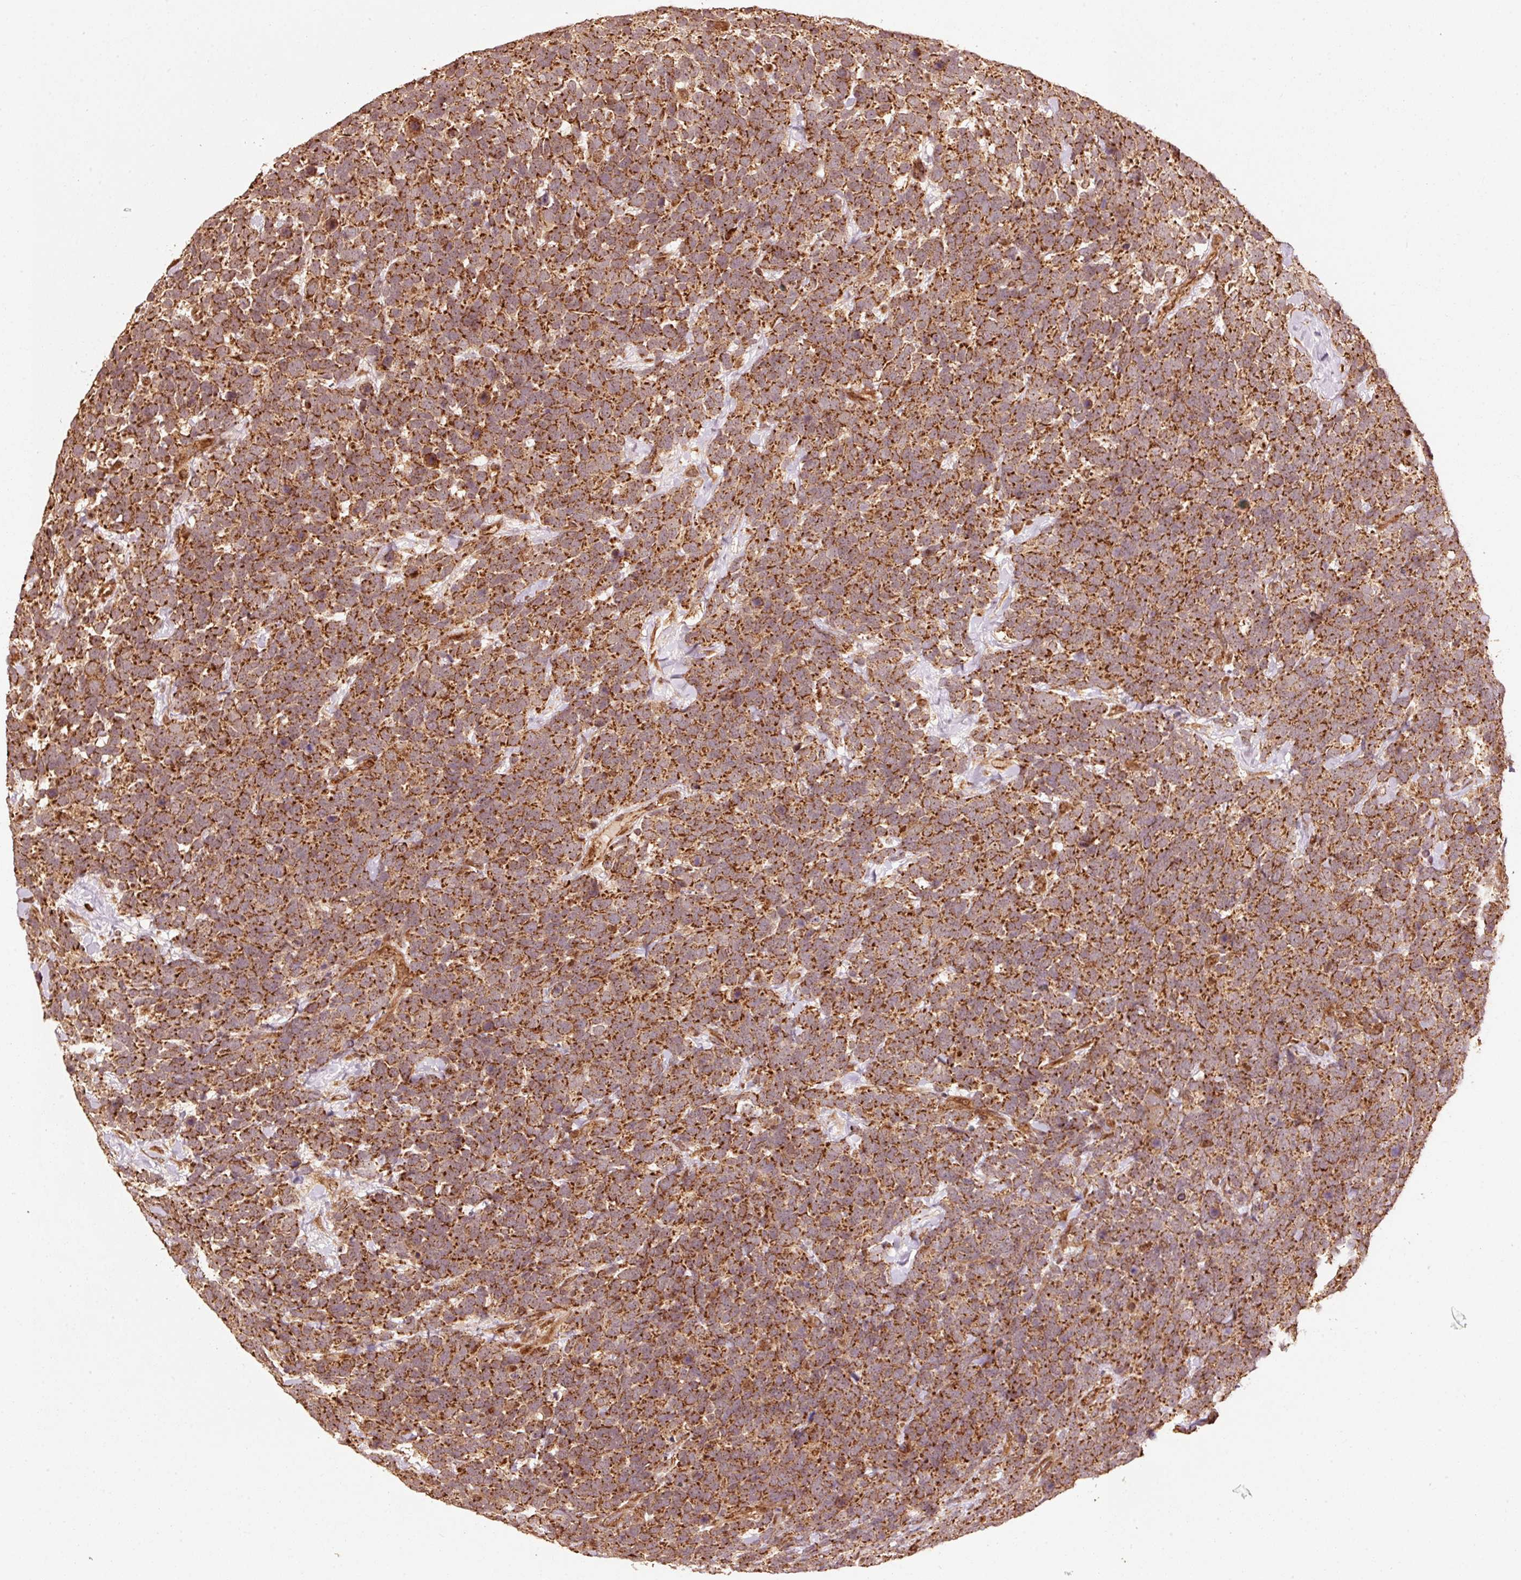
{"staining": {"intensity": "strong", "quantity": ">75%", "location": "cytoplasmic/membranous"}, "tissue": "urothelial cancer", "cell_type": "Tumor cells", "image_type": "cancer", "snomed": [{"axis": "morphology", "description": "Urothelial carcinoma, High grade"}, {"axis": "topography", "description": "Urinary bladder"}], "caption": "A histopathology image of urothelial carcinoma (high-grade) stained for a protein exhibits strong cytoplasmic/membranous brown staining in tumor cells.", "gene": "MRPL16", "patient": {"sex": "female", "age": 82}}